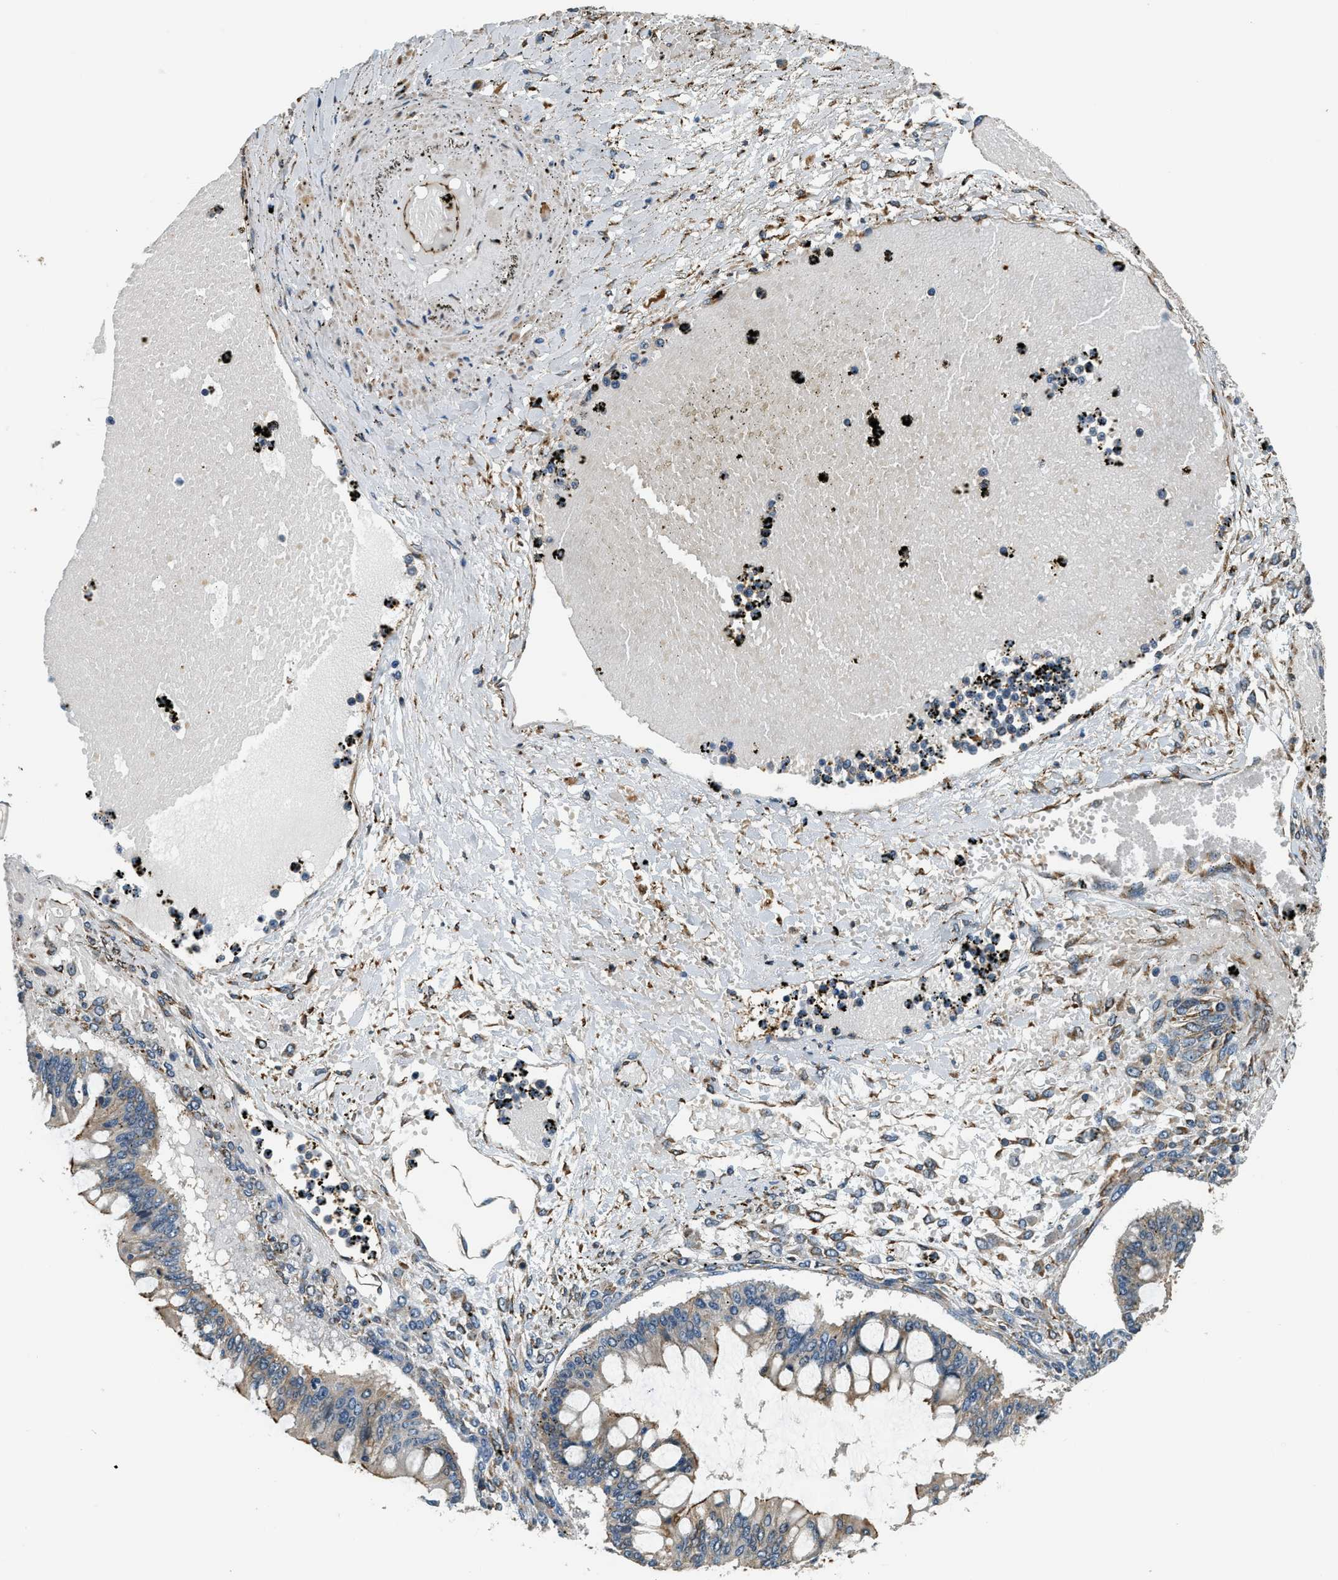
{"staining": {"intensity": "moderate", "quantity": ">75%", "location": "cytoplasmic/membranous"}, "tissue": "ovarian cancer", "cell_type": "Tumor cells", "image_type": "cancer", "snomed": [{"axis": "morphology", "description": "Cystadenocarcinoma, mucinous, NOS"}, {"axis": "topography", "description": "Ovary"}], "caption": "Tumor cells show medium levels of moderate cytoplasmic/membranous expression in about >75% of cells in human mucinous cystadenocarcinoma (ovarian). (DAB IHC with brightfield microscopy, high magnification).", "gene": "ALOX12", "patient": {"sex": "female", "age": 73}}